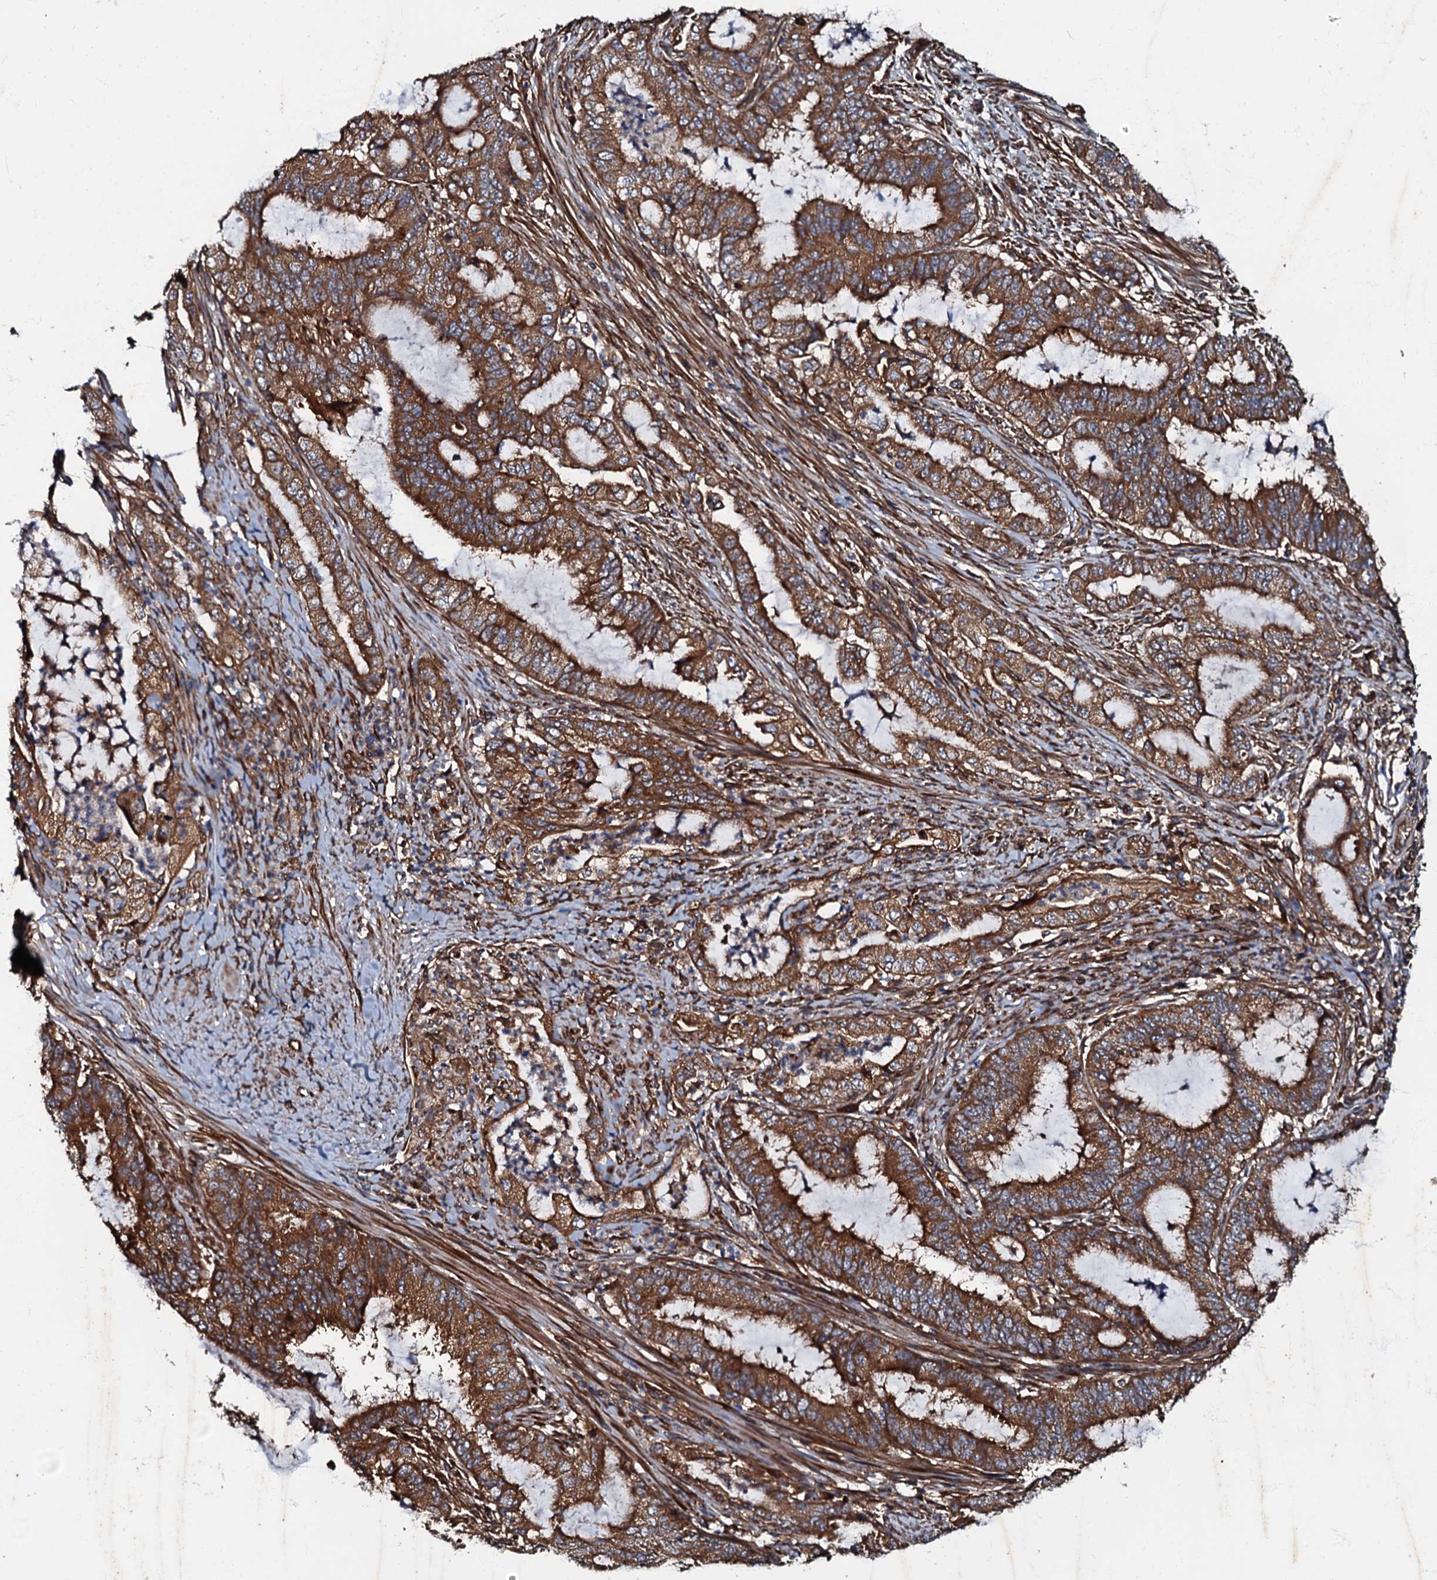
{"staining": {"intensity": "strong", "quantity": ">75%", "location": "cytoplasmic/membranous"}, "tissue": "endometrial cancer", "cell_type": "Tumor cells", "image_type": "cancer", "snomed": [{"axis": "morphology", "description": "Adenocarcinoma, NOS"}, {"axis": "topography", "description": "Endometrium"}], "caption": "Brown immunohistochemical staining in human adenocarcinoma (endometrial) exhibits strong cytoplasmic/membranous expression in about >75% of tumor cells. The staining was performed using DAB (3,3'-diaminobenzidine) to visualize the protein expression in brown, while the nuclei were stained in blue with hematoxylin (Magnification: 20x).", "gene": "BLOC1S6", "patient": {"sex": "female", "age": 51}}